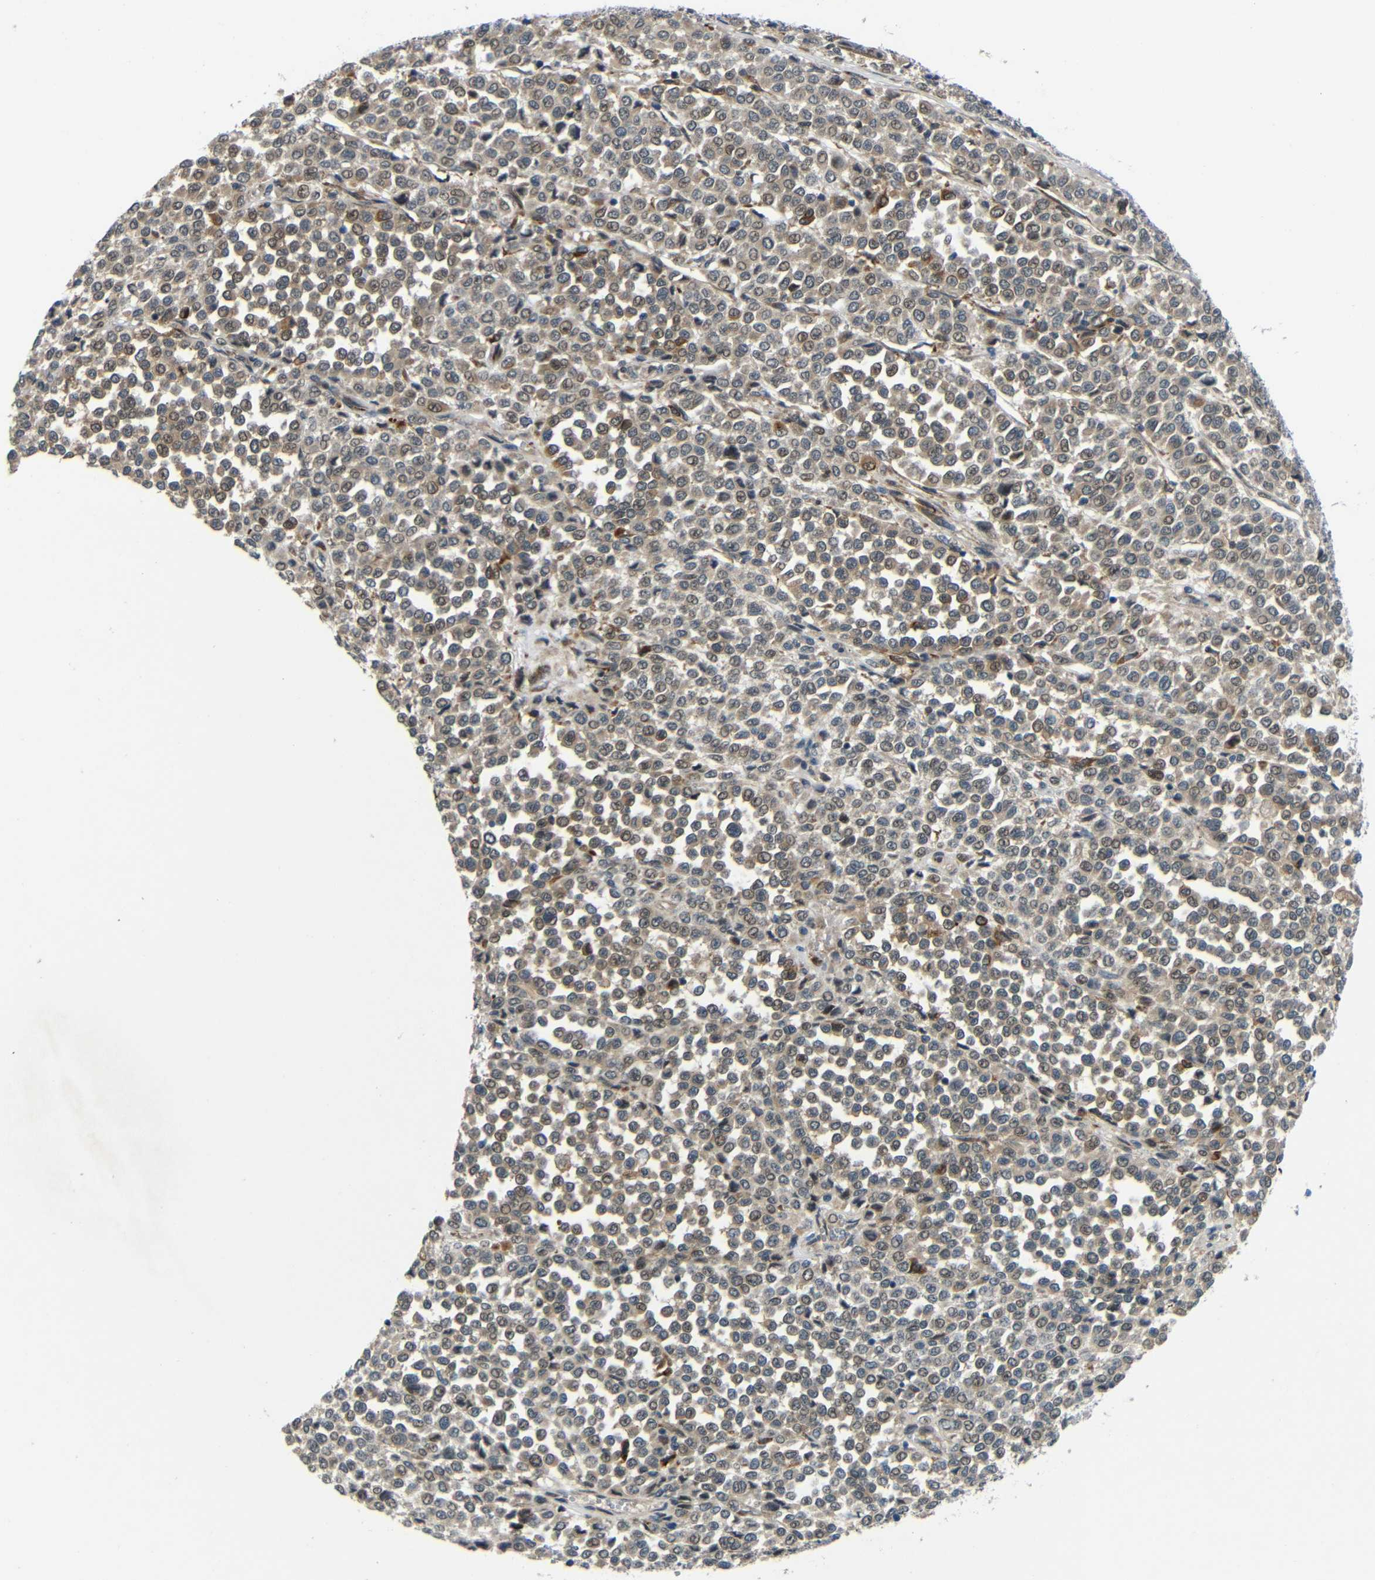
{"staining": {"intensity": "weak", "quantity": ">75%", "location": "cytoplasmic/membranous,nuclear"}, "tissue": "melanoma", "cell_type": "Tumor cells", "image_type": "cancer", "snomed": [{"axis": "morphology", "description": "Malignant melanoma, Metastatic site"}, {"axis": "topography", "description": "Pancreas"}], "caption": "Immunohistochemistry (IHC) of malignant melanoma (metastatic site) exhibits low levels of weak cytoplasmic/membranous and nuclear staining in approximately >75% of tumor cells. Immunohistochemistry (IHC) stains the protein in brown and the nuclei are stained blue.", "gene": "SYDE1", "patient": {"sex": "female", "age": 30}}